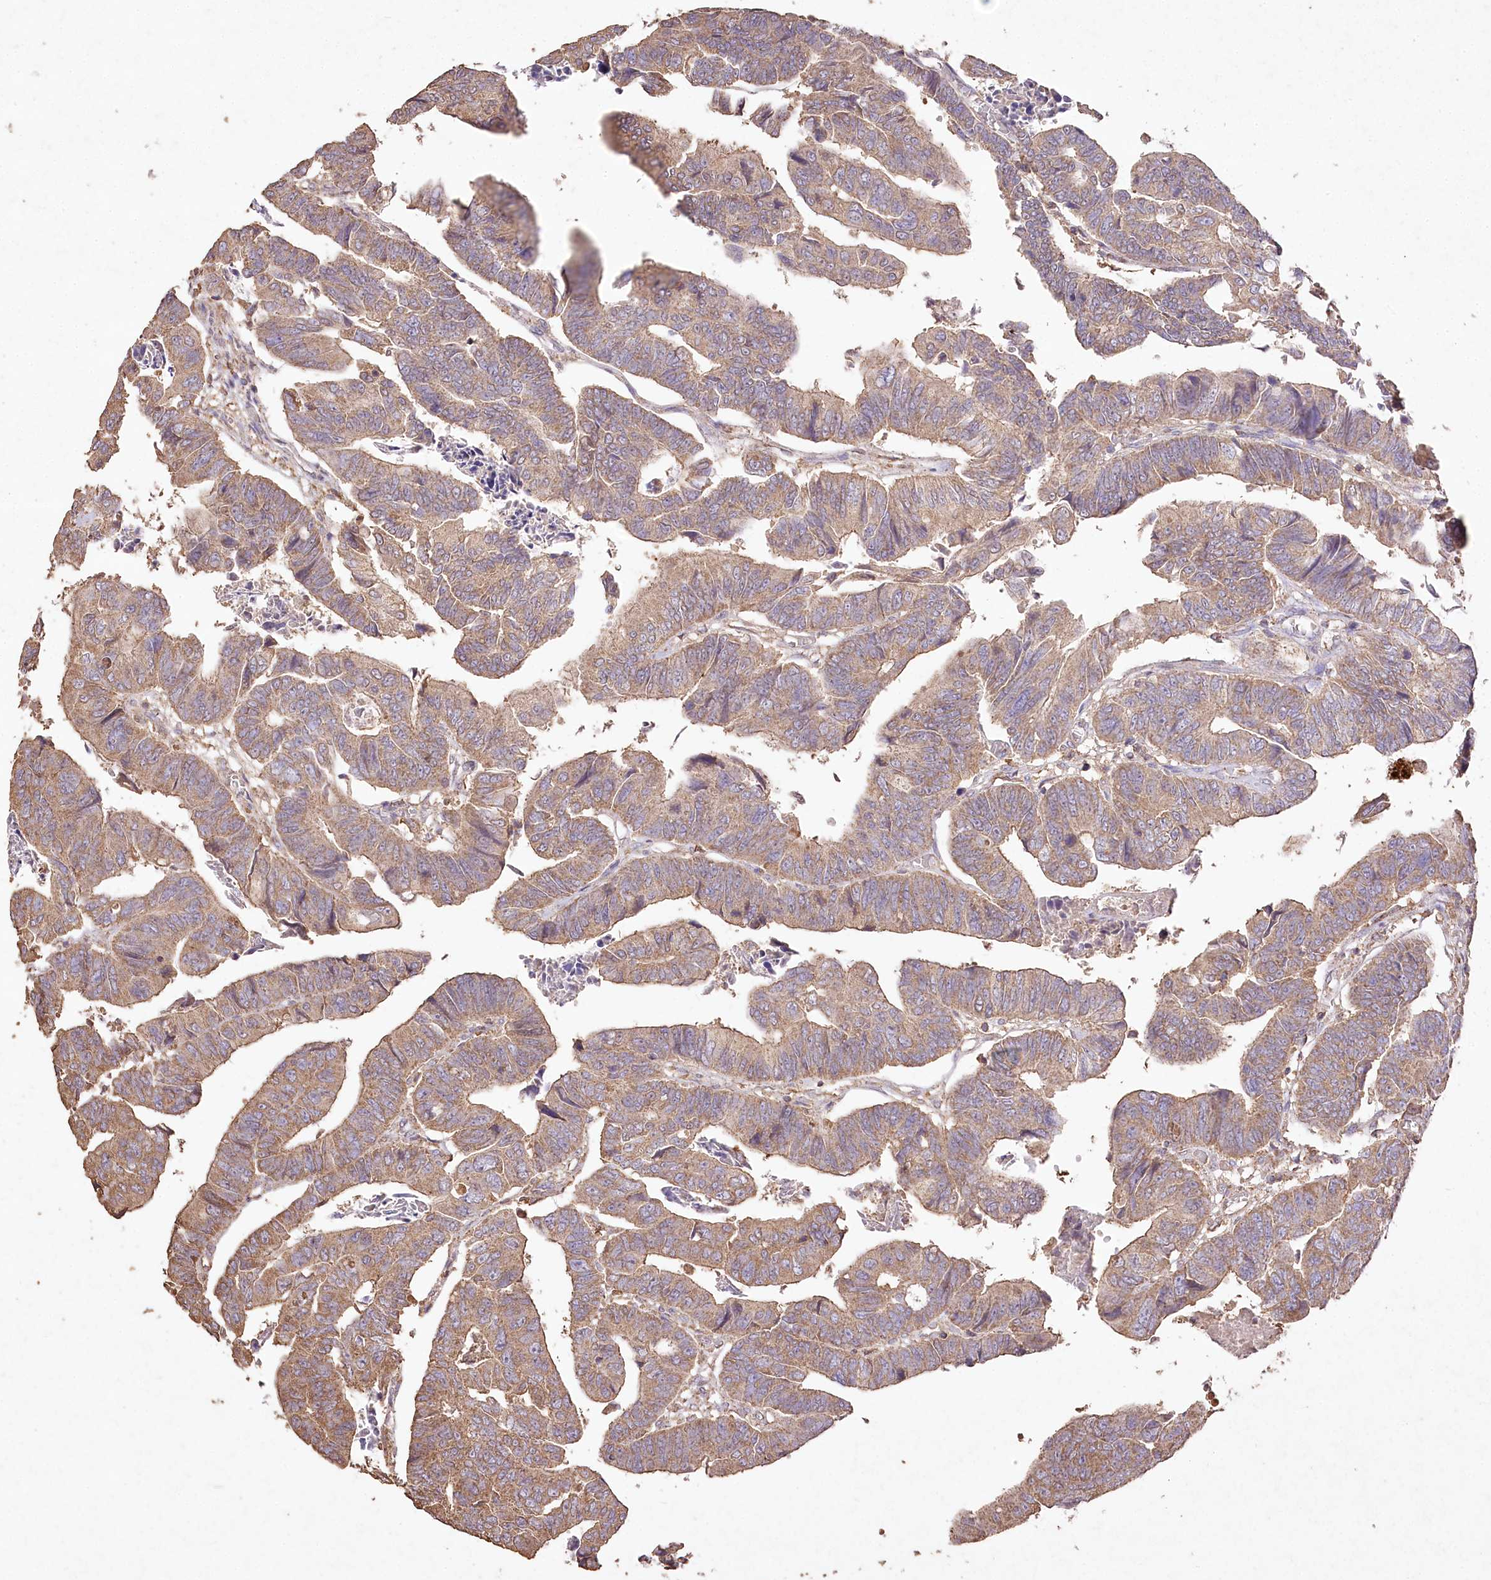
{"staining": {"intensity": "moderate", "quantity": ">75%", "location": "cytoplasmic/membranous"}, "tissue": "colorectal cancer", "cell_type": "Tumor cells", "image_type": "cancer", "snomed": [{"axis": "morphology", "description": "Adenocarcinoma, NOS"}, {"axis": "topography", "description": "Rectum"}], "caption": "Protein staining of colorectal cancer tissue shows moderate cytoplasmic/membranous expression in about >75% of tumor cells.", "gene": "IREB2", "patient": {"sex": "female", "age": 65}}